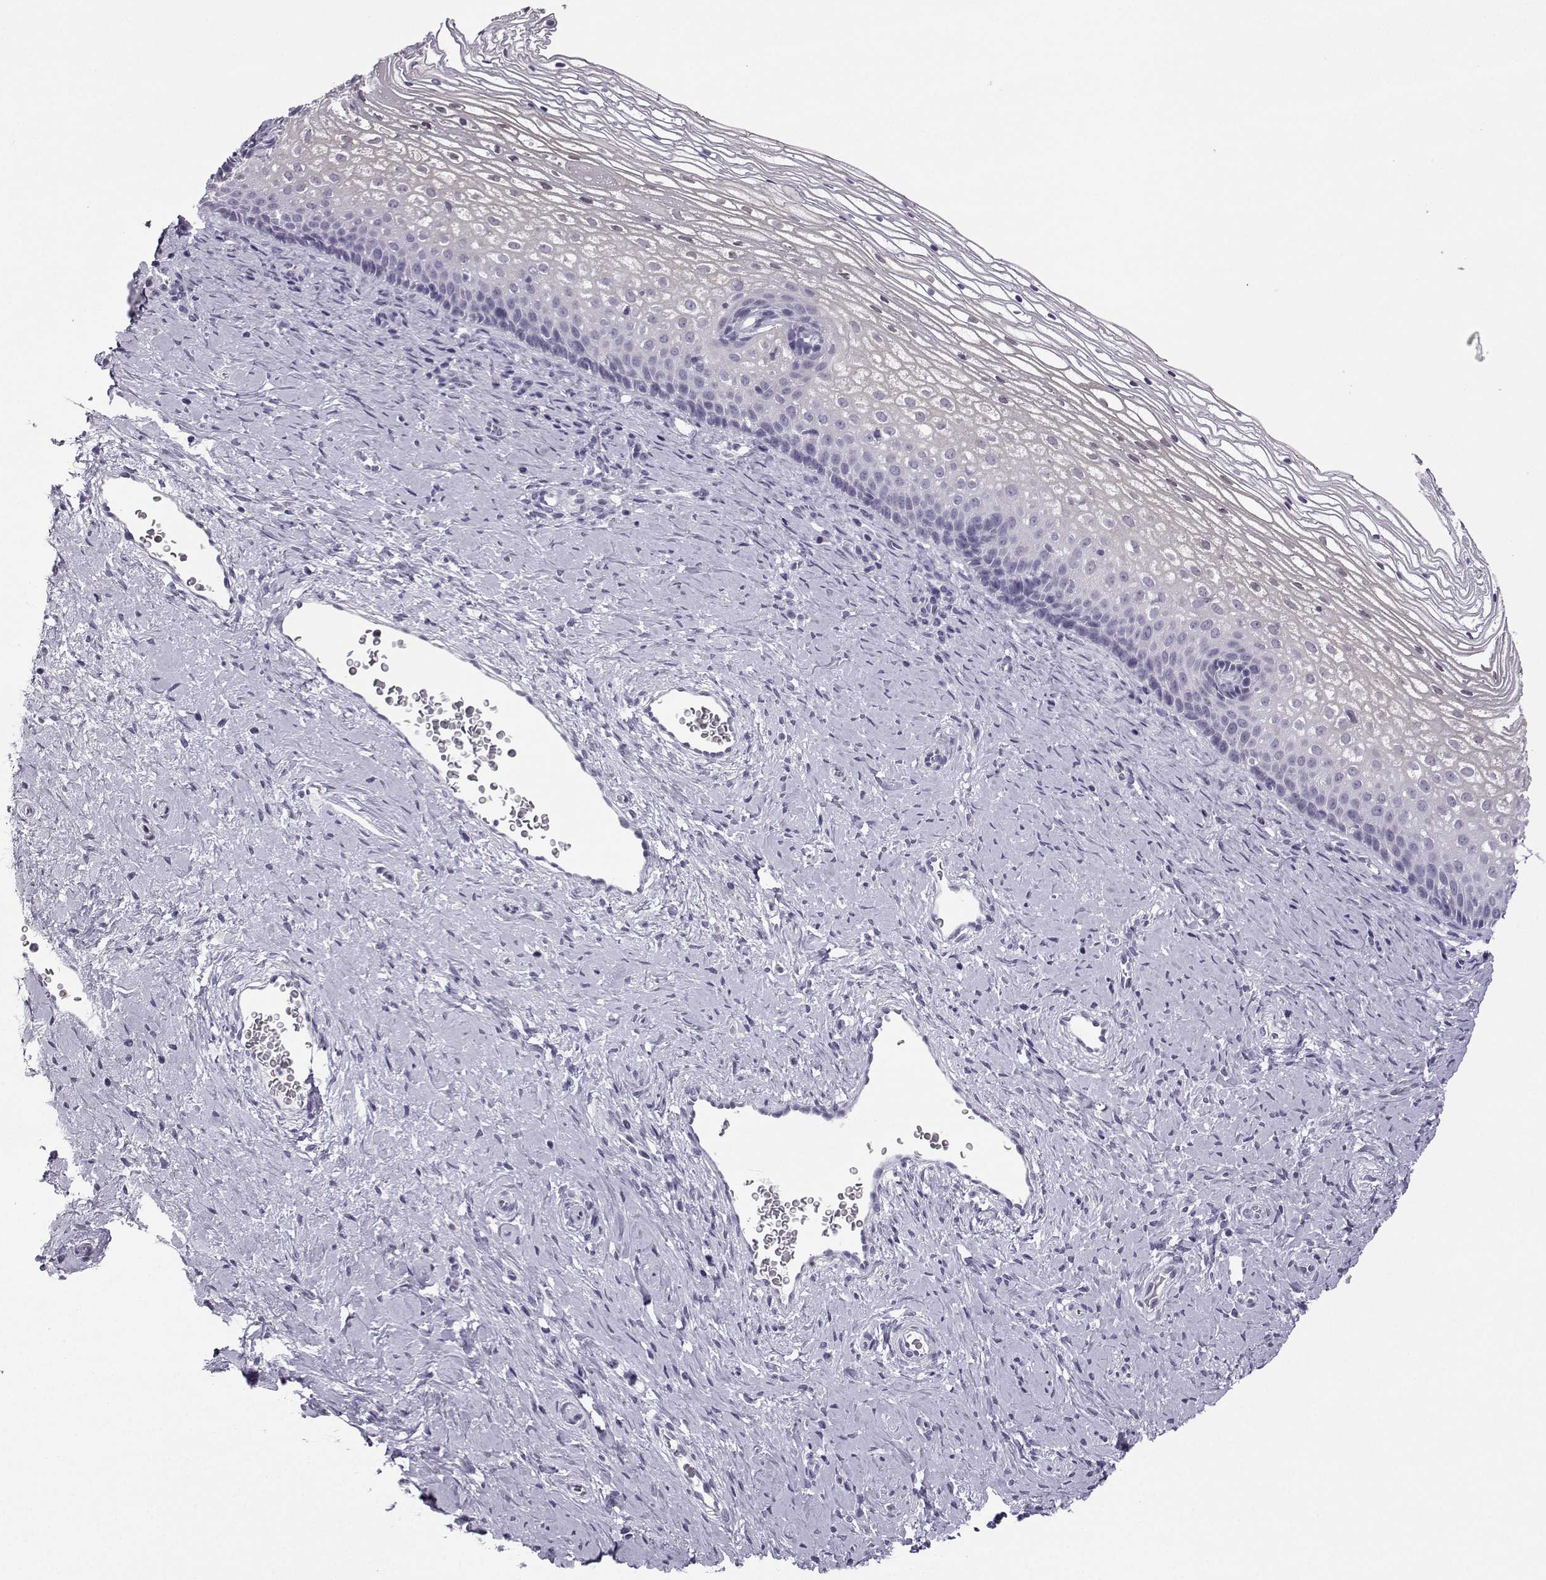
{"staining": {"intensity": "negative", "quantity": "none", "location": "none"}, "tissue": "cervix", "cell_type": "Squamous epithelial cells", "image_type": "normal", "snomed": [{"axis": "morphology", "description": "Normal tissue, NOS"}, {"axis": "topography", "description": "Cervix"}], "caption": "The micrograph displays no staining of squamous epithelial cells in benign cervix. (DAB (3,3'-diaminobenzidine) IHC with hematoxylin counter stain).", "gene": "MRGBP", "patient": {"sex": "female", "age": 34}}